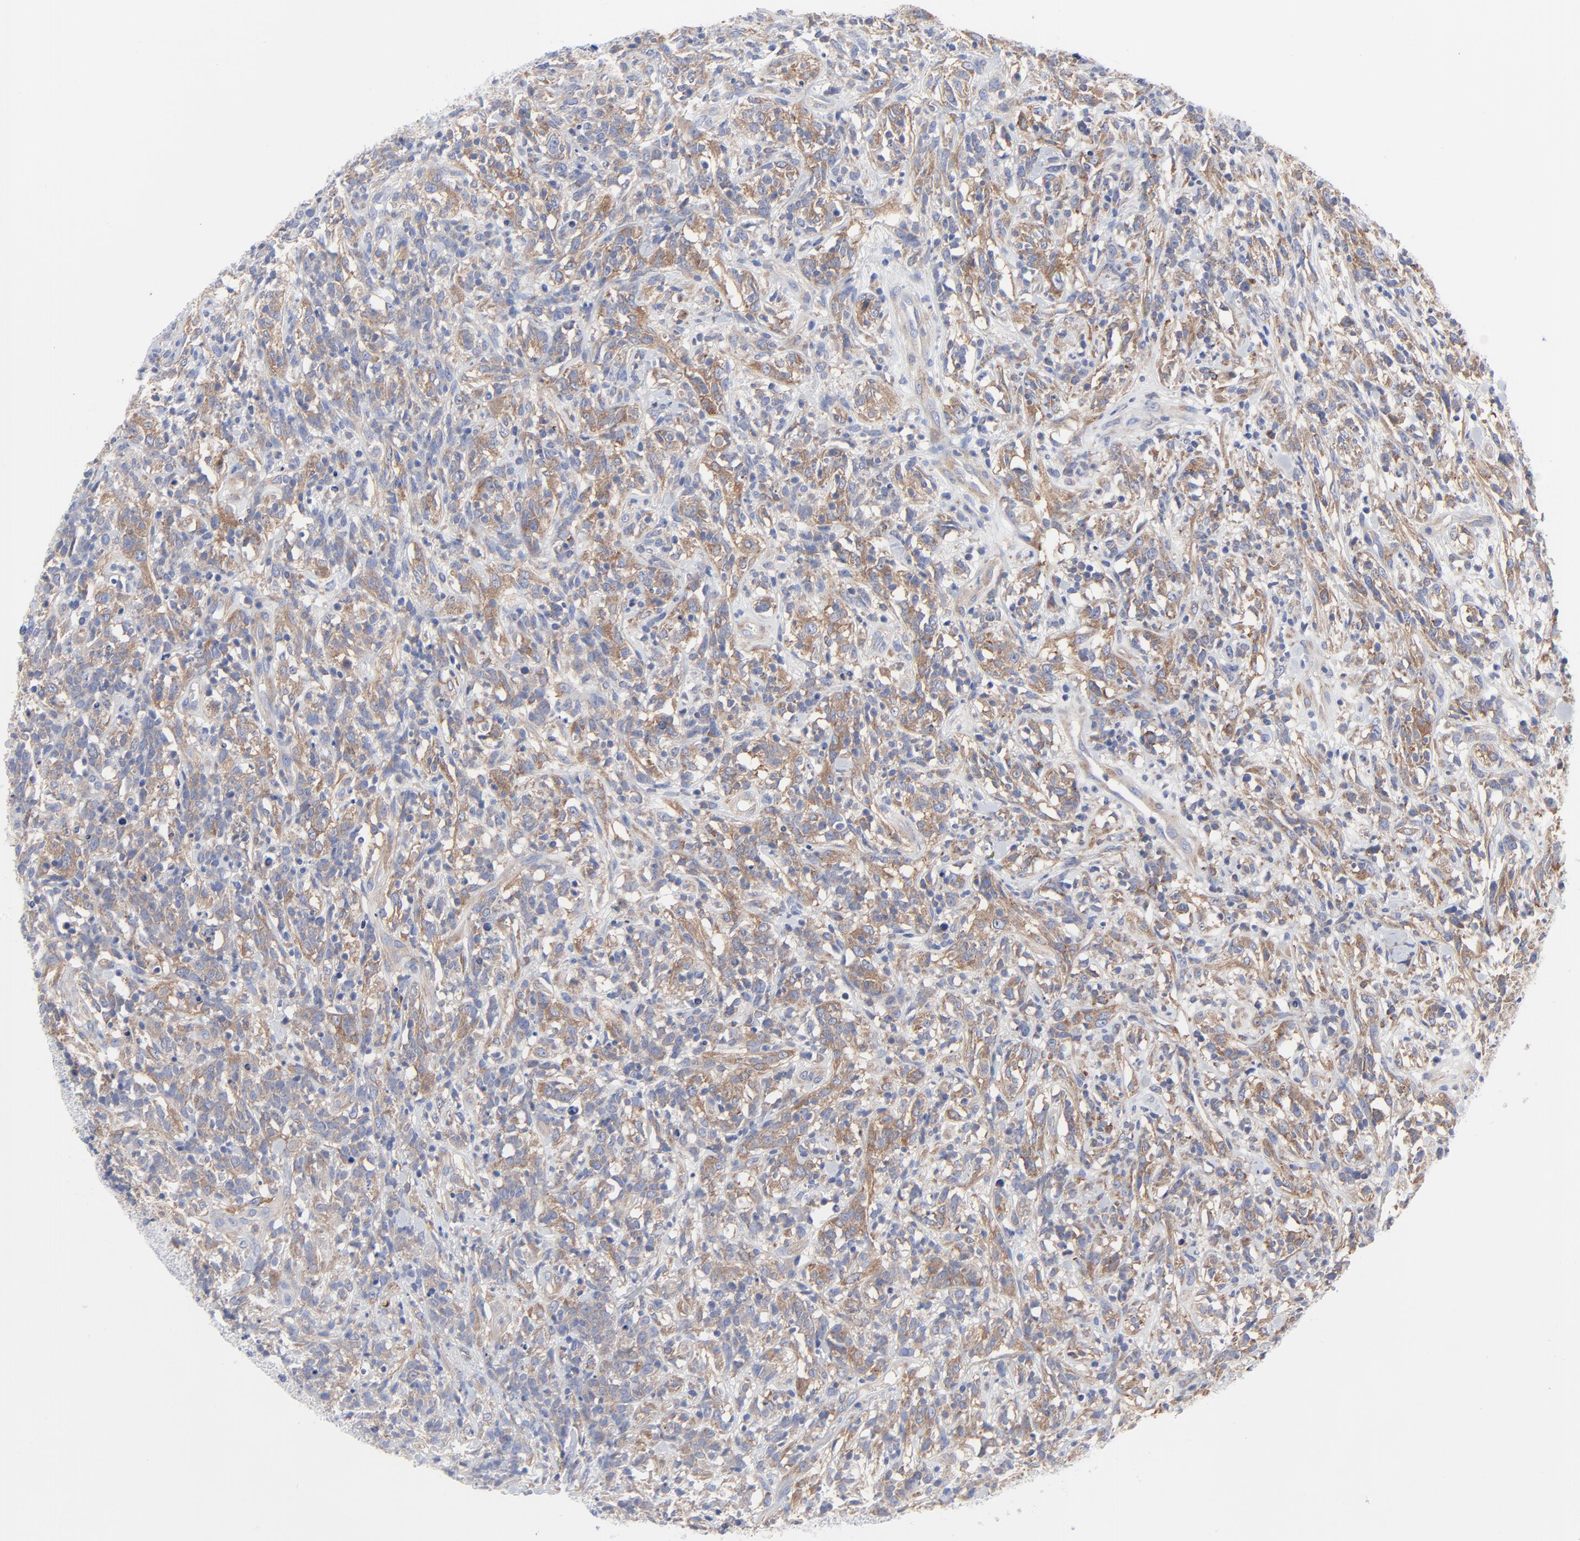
{"staining": {"intensity": "weak", "quantity": "<25%", "location": "cytoplasmic/membranous"}, "tissue": "lymphoma", "cell_type": "Tumor cells", "image_type": "cancer", "snomed": [{"axis": "morphology", "description": "Malignant lymphoma, non-Hodgkin's type, High grade"}, {"axis": "topography", "description": "Lymph node"}], "caption": "This is a image of IHC staining of lymphoma, which shows no expression in tumor cells. (DAB immunohistochemistry visualized using brightfield microscopy, high magnification).", "gene": "STAT2", "patient": {"sex": "female", "age": 73}}